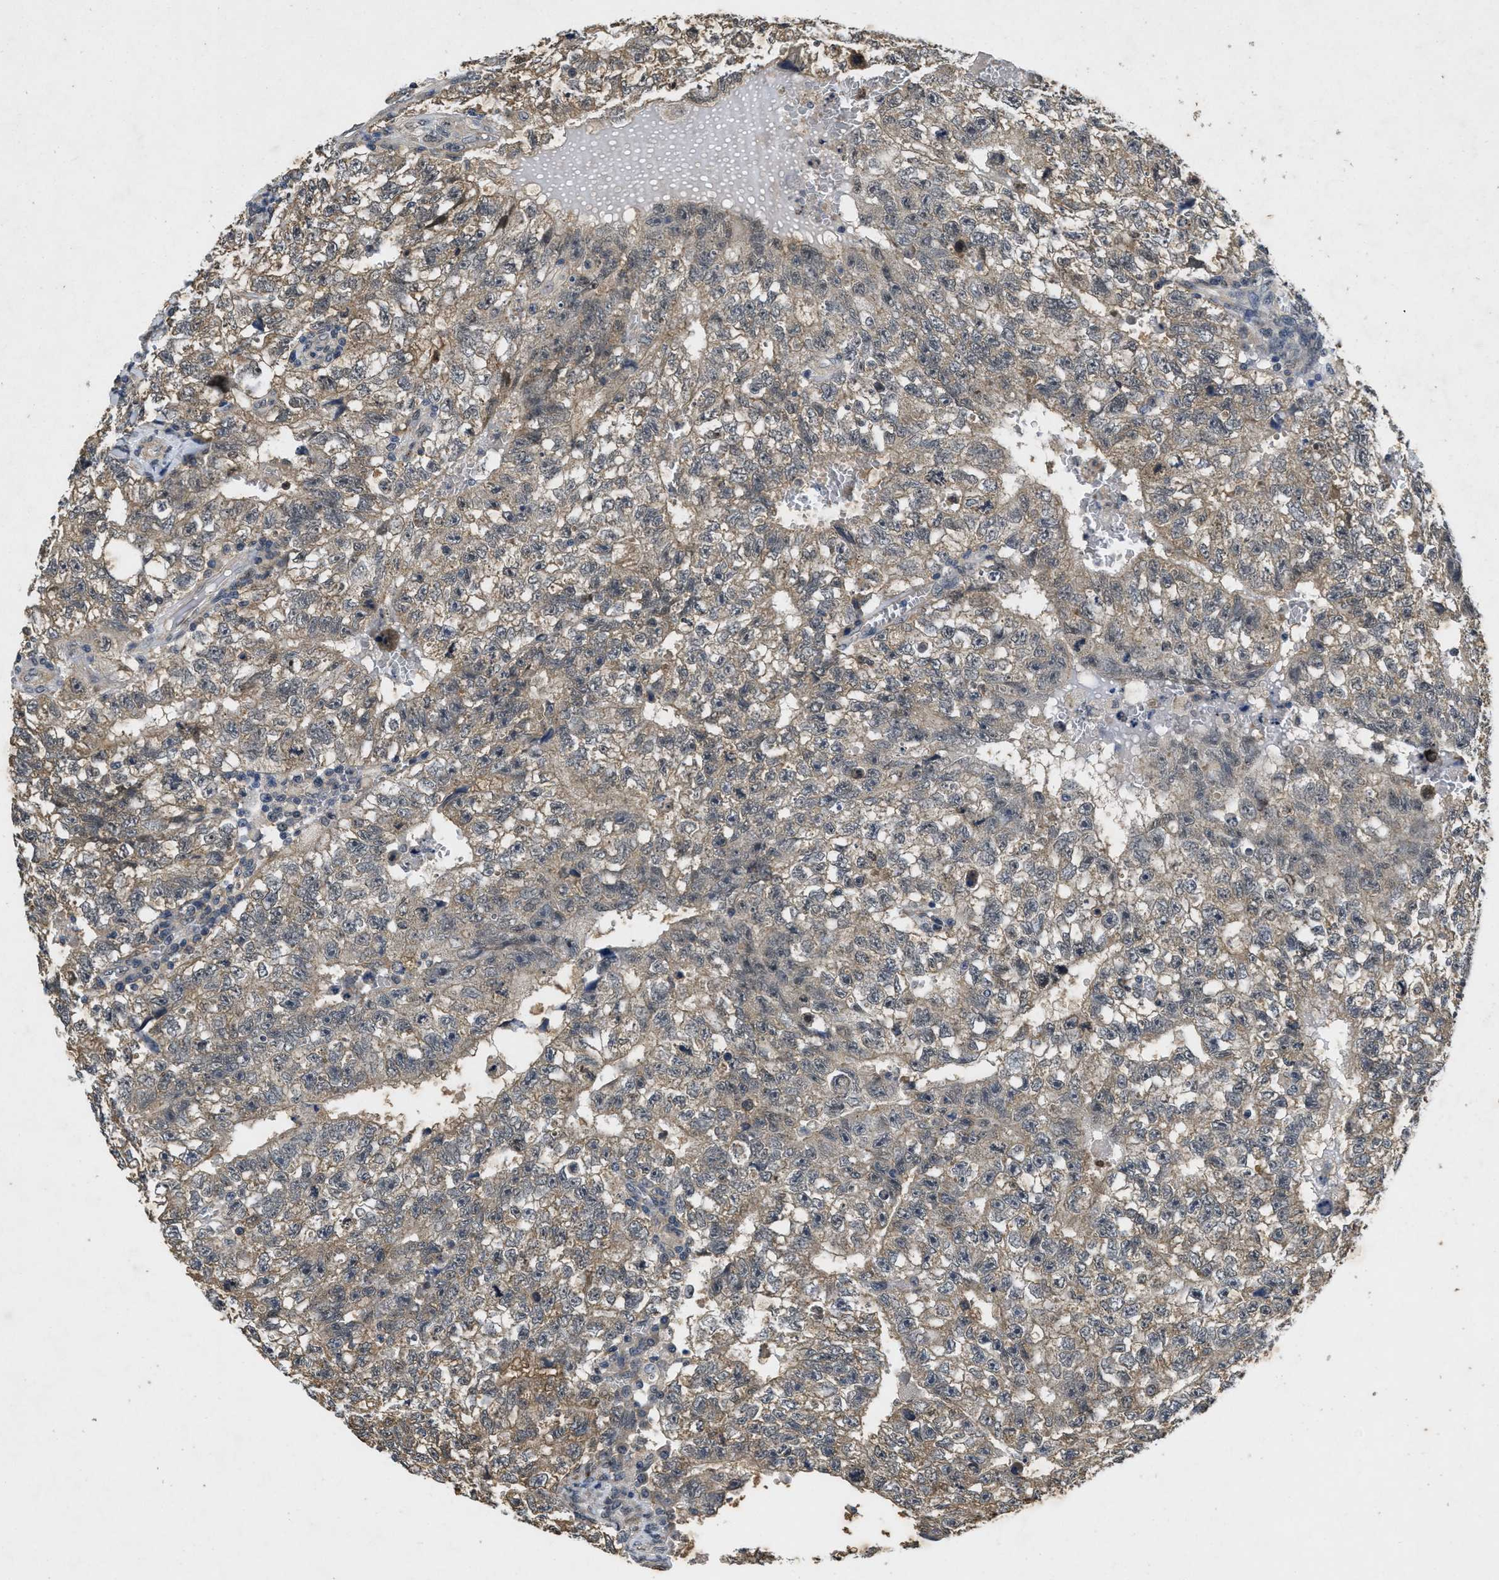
{"staining": {"intensity": "weak", "quantity": ">75%", "location": "cytoplasmic/membranous"}, "tissue": "testis cancer", "cell_type": "Tumor cells", "image_type": "cancer", "snomed": [{"axis": "morphology", "description": "Seminoma, NOS"}, {"axis": "morphology", "description": "Carcinoma, Embryonal, NOS"}, {"axis": "topography", "description": "Testis"}], "caption": "A micrograph of testis seminoma stained for a protein reveals weak cytoplasmic/membranous brown staining in tumor cells.", "gene": "PAPOLG", "patient": {"sex": "male", "age": 38}}